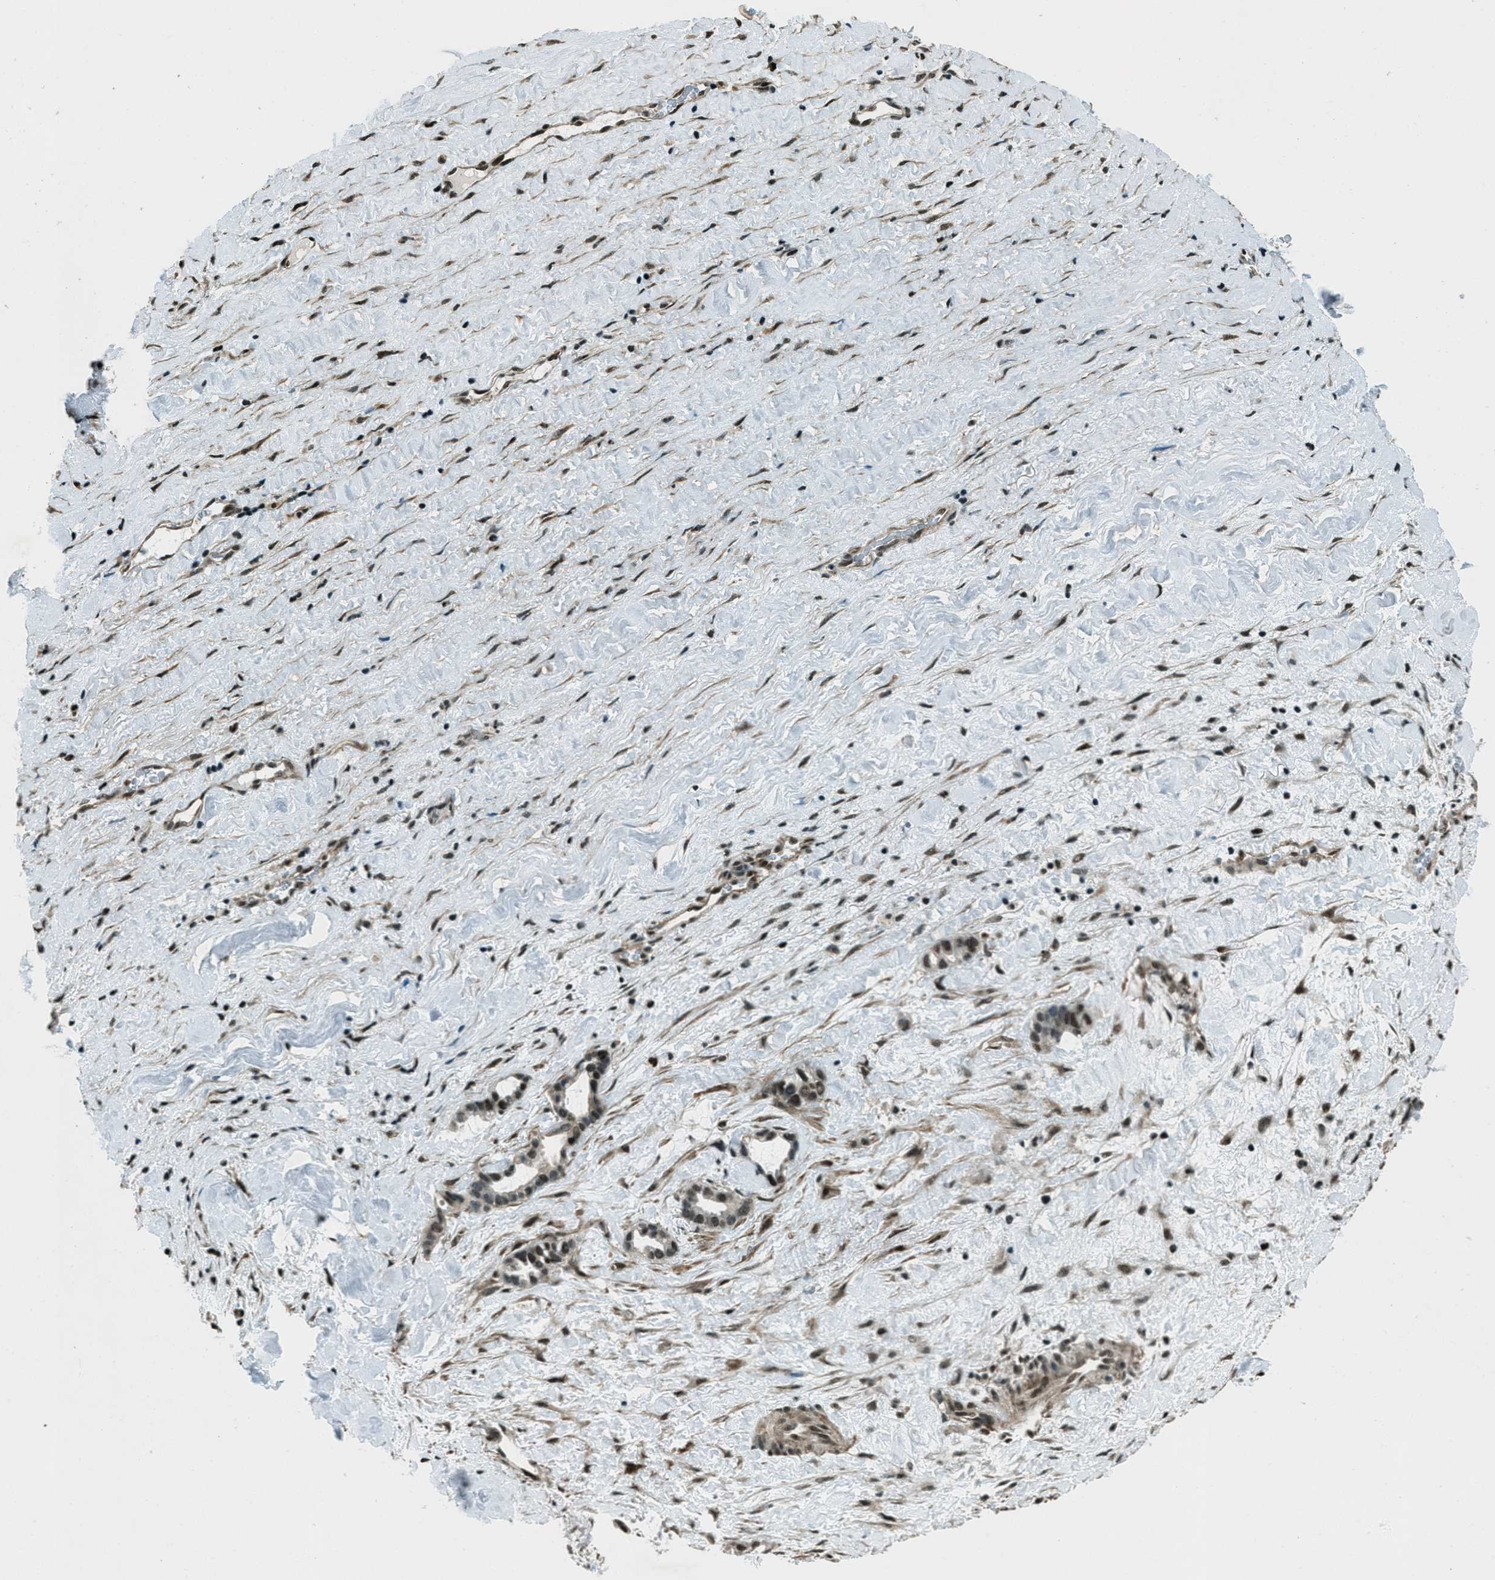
{"staining": {"intensity": "weak", "quantity": "25%-75%", "location": "nuclear"}, "tissue": "liver cancer", "cell_type": "Tumor cells", "image_type": "cancer", "snomed": [{"axis": "morphology", "description": "Cholangiocarcinoma"}, {"axis": "topography", "description": "Liver"}], "caption": "This is a micrograph of immunohistochemistry staining of cholangiocarcinoma (liver), which shows weak positivity in the nuclear of tumor cells.", "gene": "TARDBP", "patient": {"sex": "female", "age": 65}}